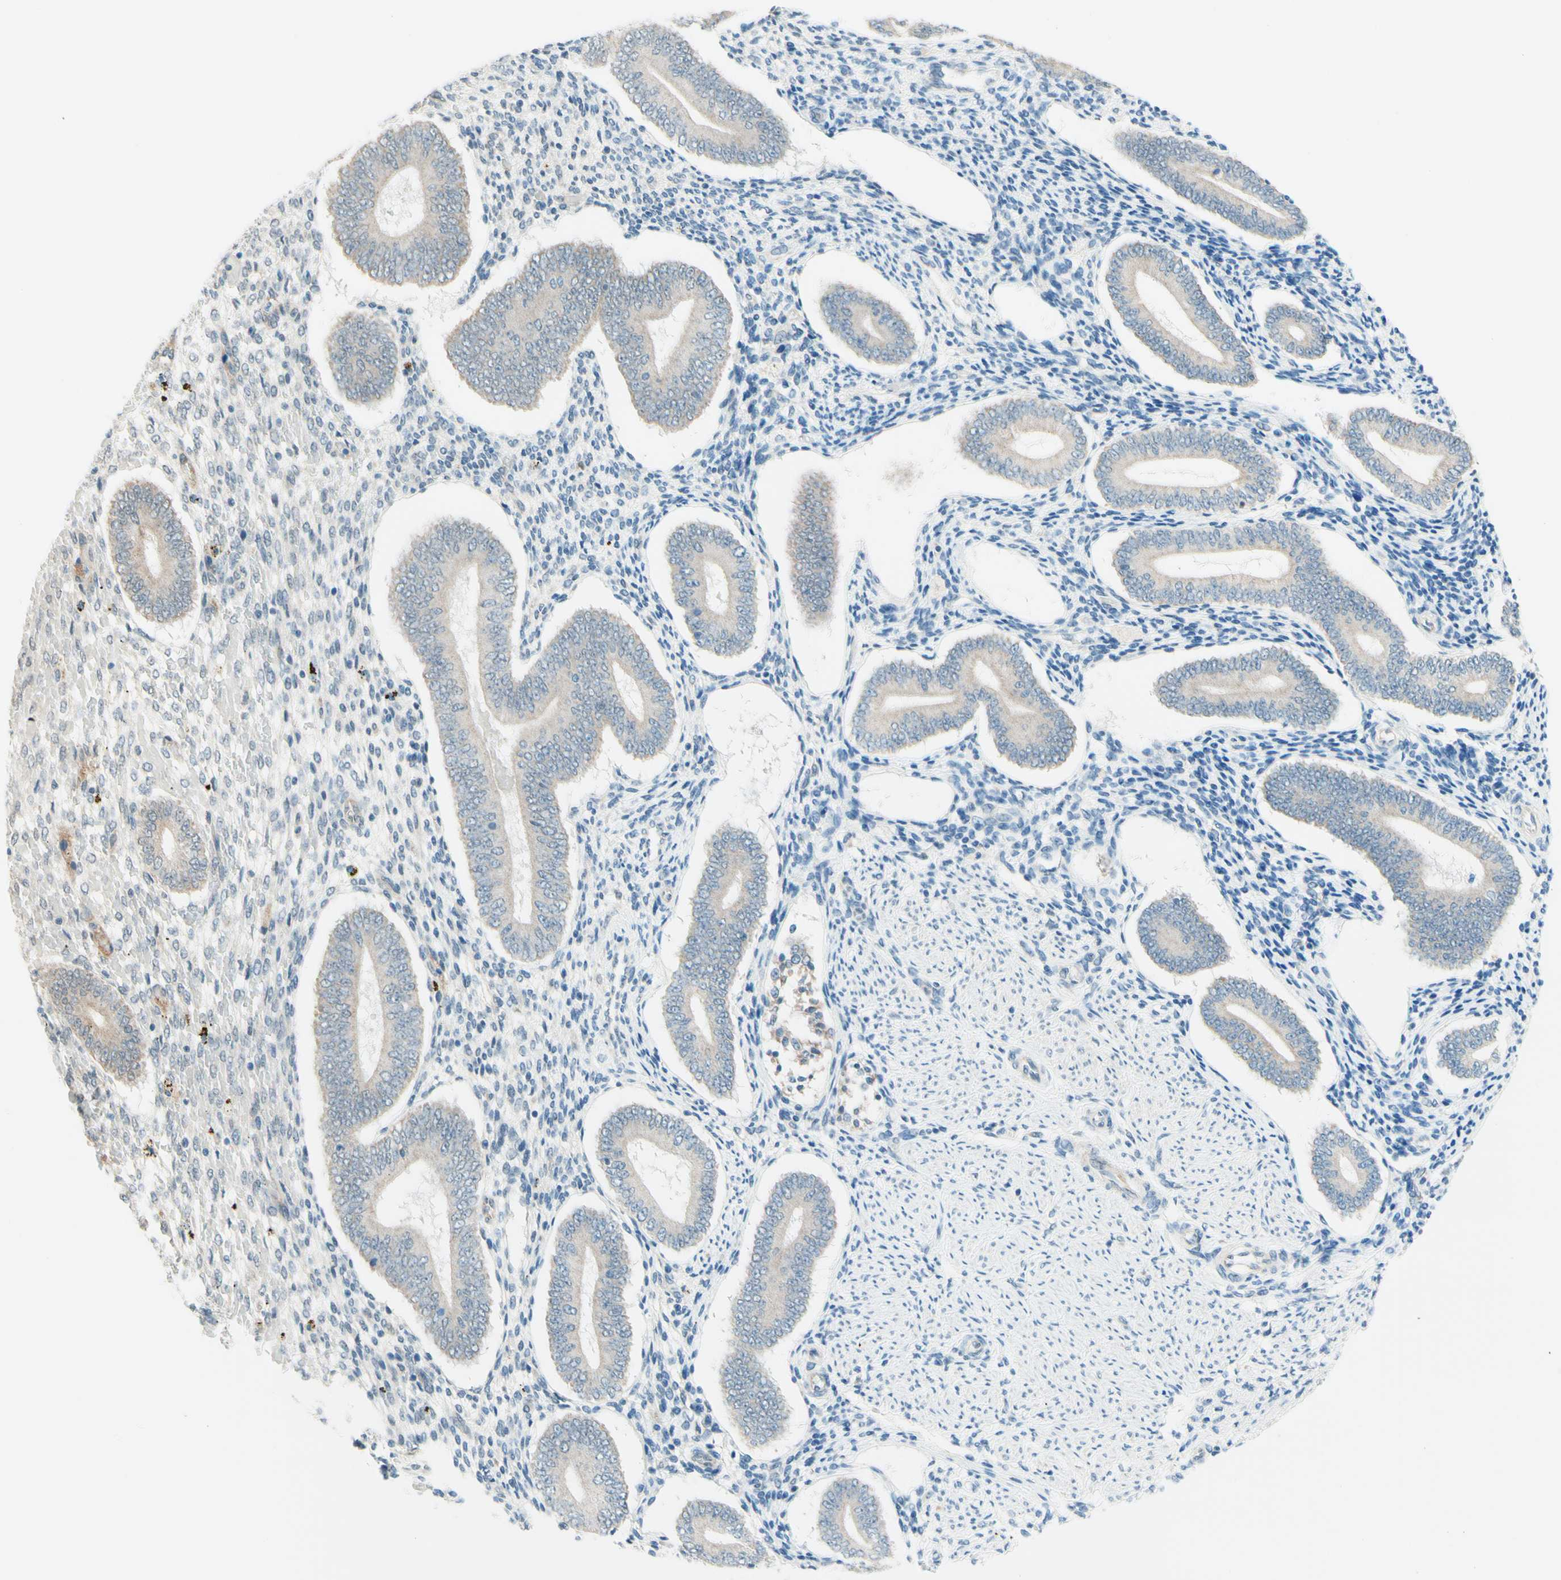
{"staining": {"intensity": "negative", "quantity": "none", "location": "none"}, "tissue": "endometrium", "cell_type": "Cells in endometrial stroma", "image_type": "normal", "snomed": [{"axis": "morphology", "description": "Normal tissue, NOS"}, {"axis": "topography", "description": "Endometrium"}], "caption": "IHC image of normal human endometrium stained for a protein (brown), which exhibits no staining in cells in endometrial stroma.", "gene": "JPH1", "patient": {"sex": "female", "age": 42}}